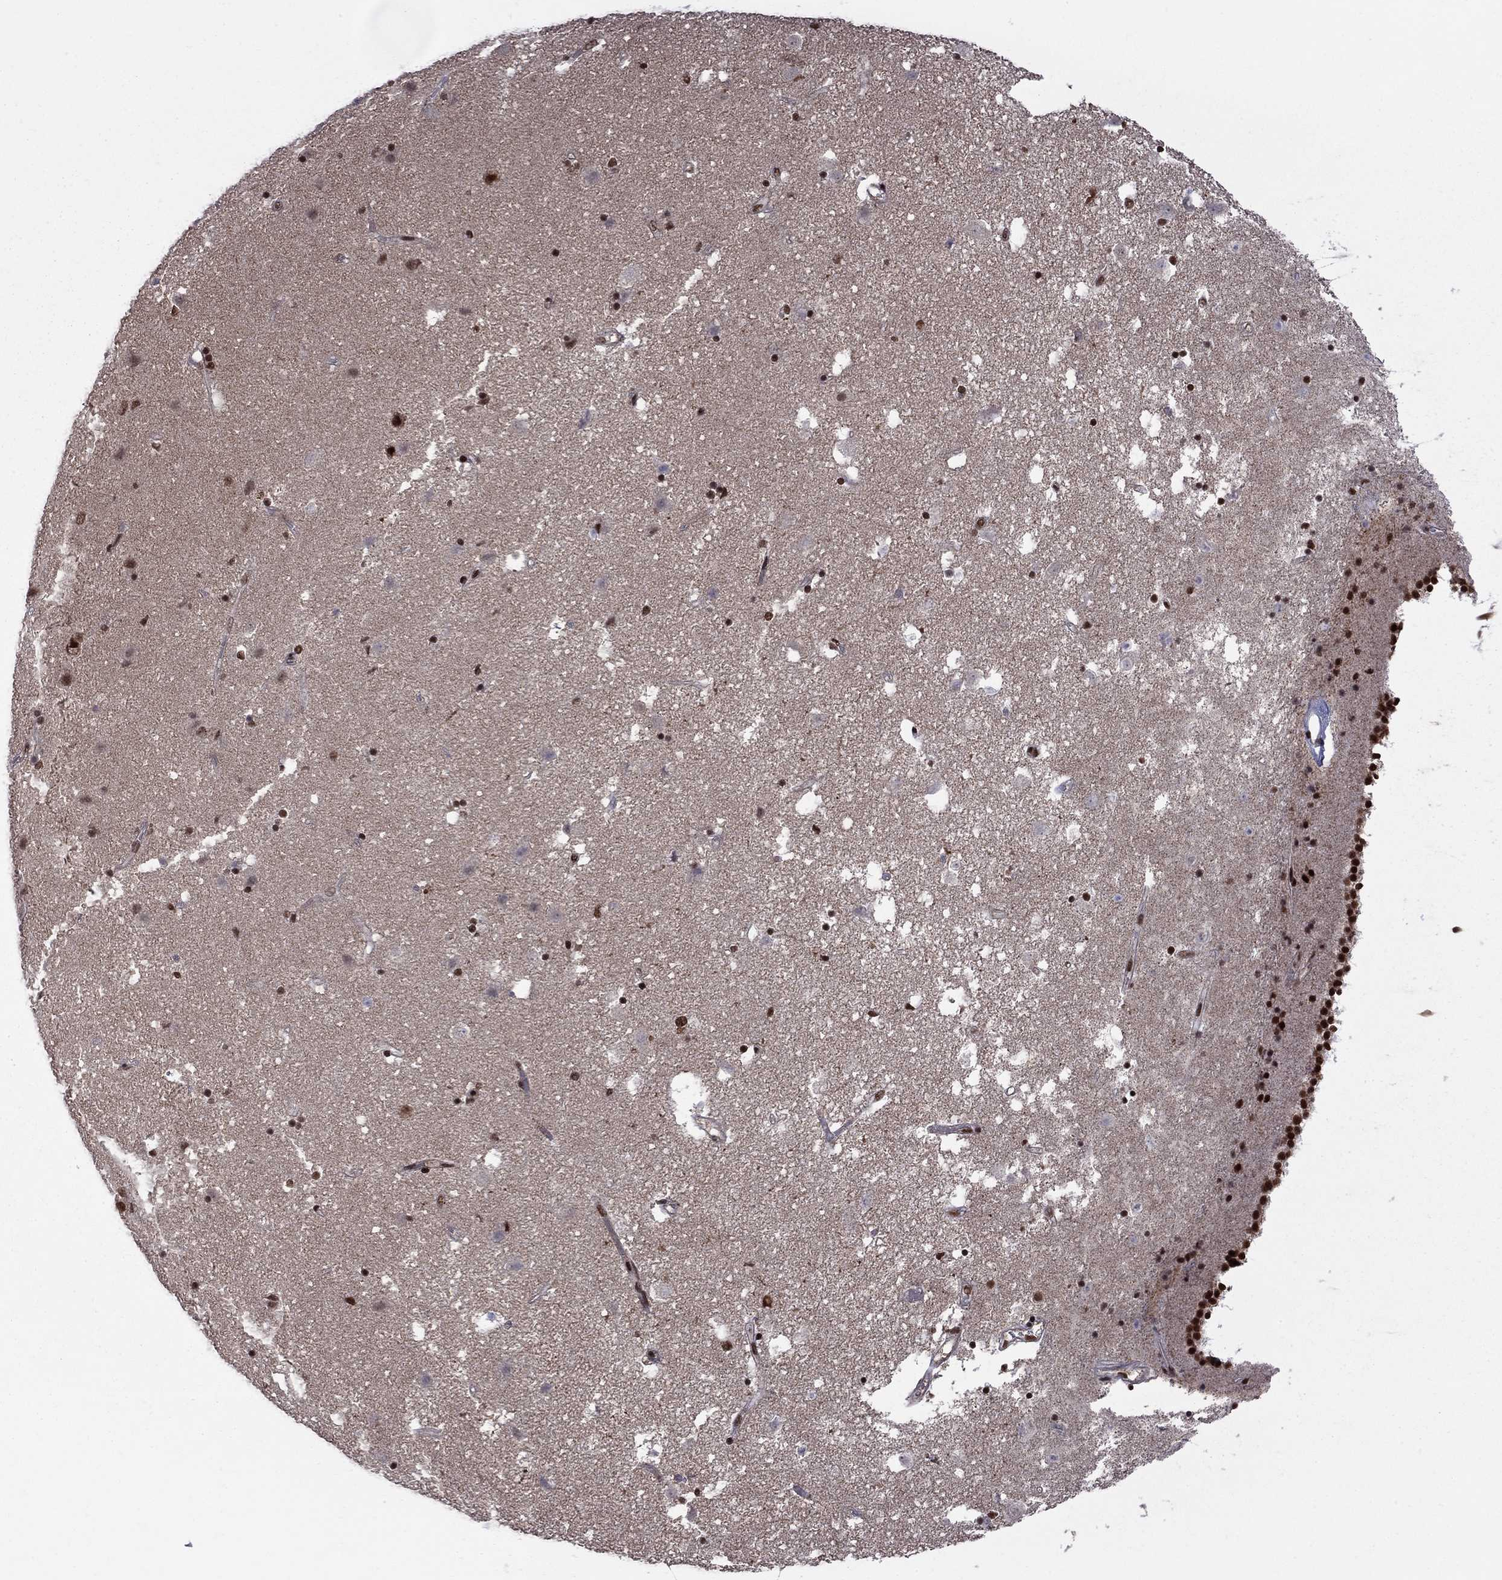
{"staining": {"intensity": "strong", "quantity": "<25%", "location": "nuclear"}, "tissue": "caudate", "cell_type": "Glial cells", "image_type": "normal", "snomed": [{"axis": "morphology", "description": "Normal tissue, NOS"}, {"axis": "topography", "description": "Lateral ventricle wall"}], "caption": "DAB immunohistochemical staining of benign caudate shows strong nuclear protein staining in approximately <25% of glial cells.", "gene": "MED25", "patient": {"sex": "female", "age": 71}}